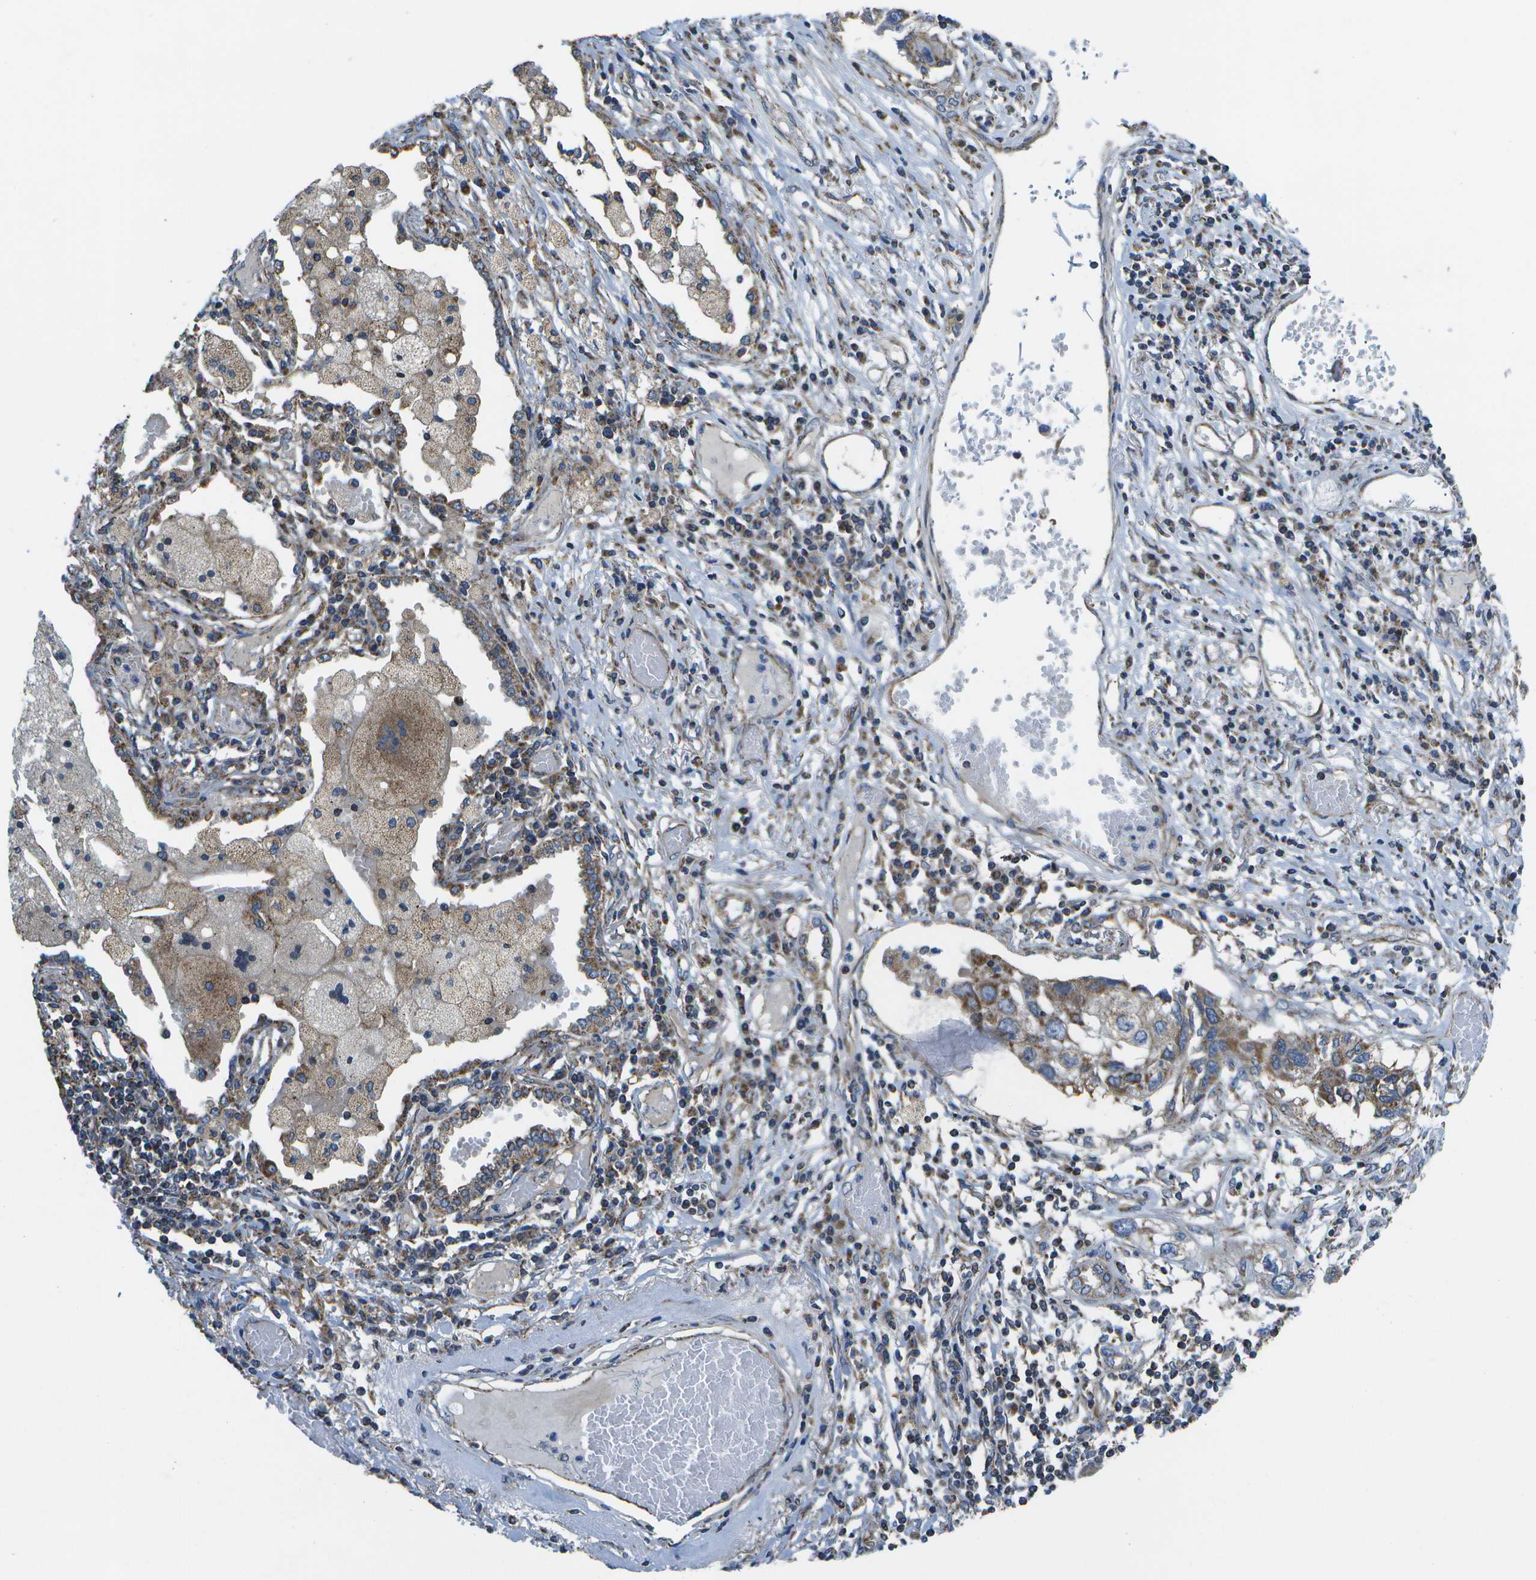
{"staining": {"intensity": "weak", "quantity": "25%-75%", "location": "cytoplasmic/membranous"}, "tissue": "lung cancer", "cell_type": "Tumor cells", "image_type": "cancer", "snomed": [{"axis": "morphology", "description": "Squamous cell carcinoma, NOS"}, {"axis": "topography", "description": "Lung"}], "caption": "Squamous cell carcinoma (lung) stained with a protein marker reveals weak staining in tumor cells.", "gene": "MVK", "patient": {"sex": "male", "age": 71}}